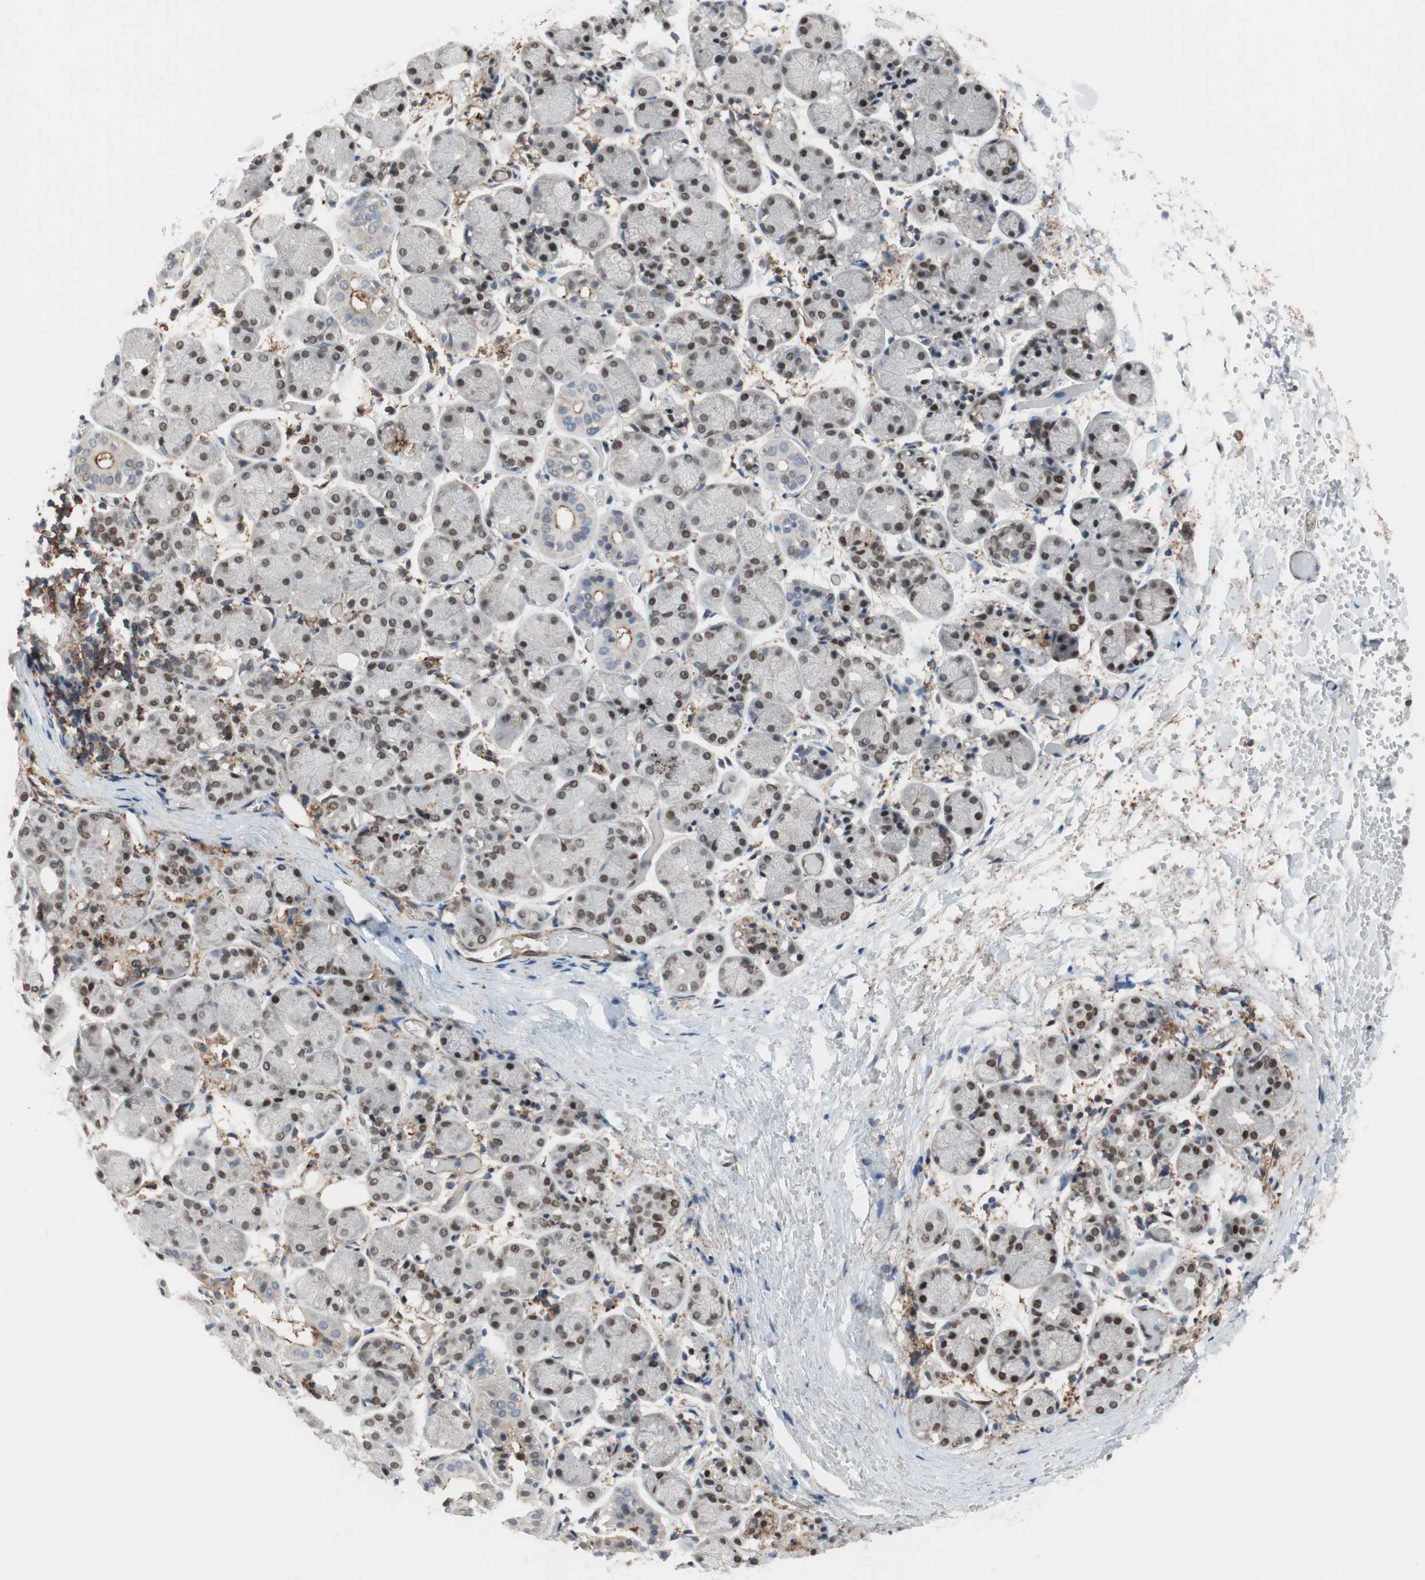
{"staining": {"intensity": "moderate", "quantity": "<25%", "location": "nuclear"}, "tissue": "salivary gland", "cell_type": "Glandular cells", "image_type": "normal", "snomed": [{"axis": "morphology", "description": "Normal tissue, NOS"}, {"axis": "topography", "description": "Salivary gland"}], "caption": "Protein staining of normal salivary gland displays moderate nuclear expression in approximately <25% of glandular cells.", "gene": "GRHL1", "patient": {"sex": "female", "age": 24}}